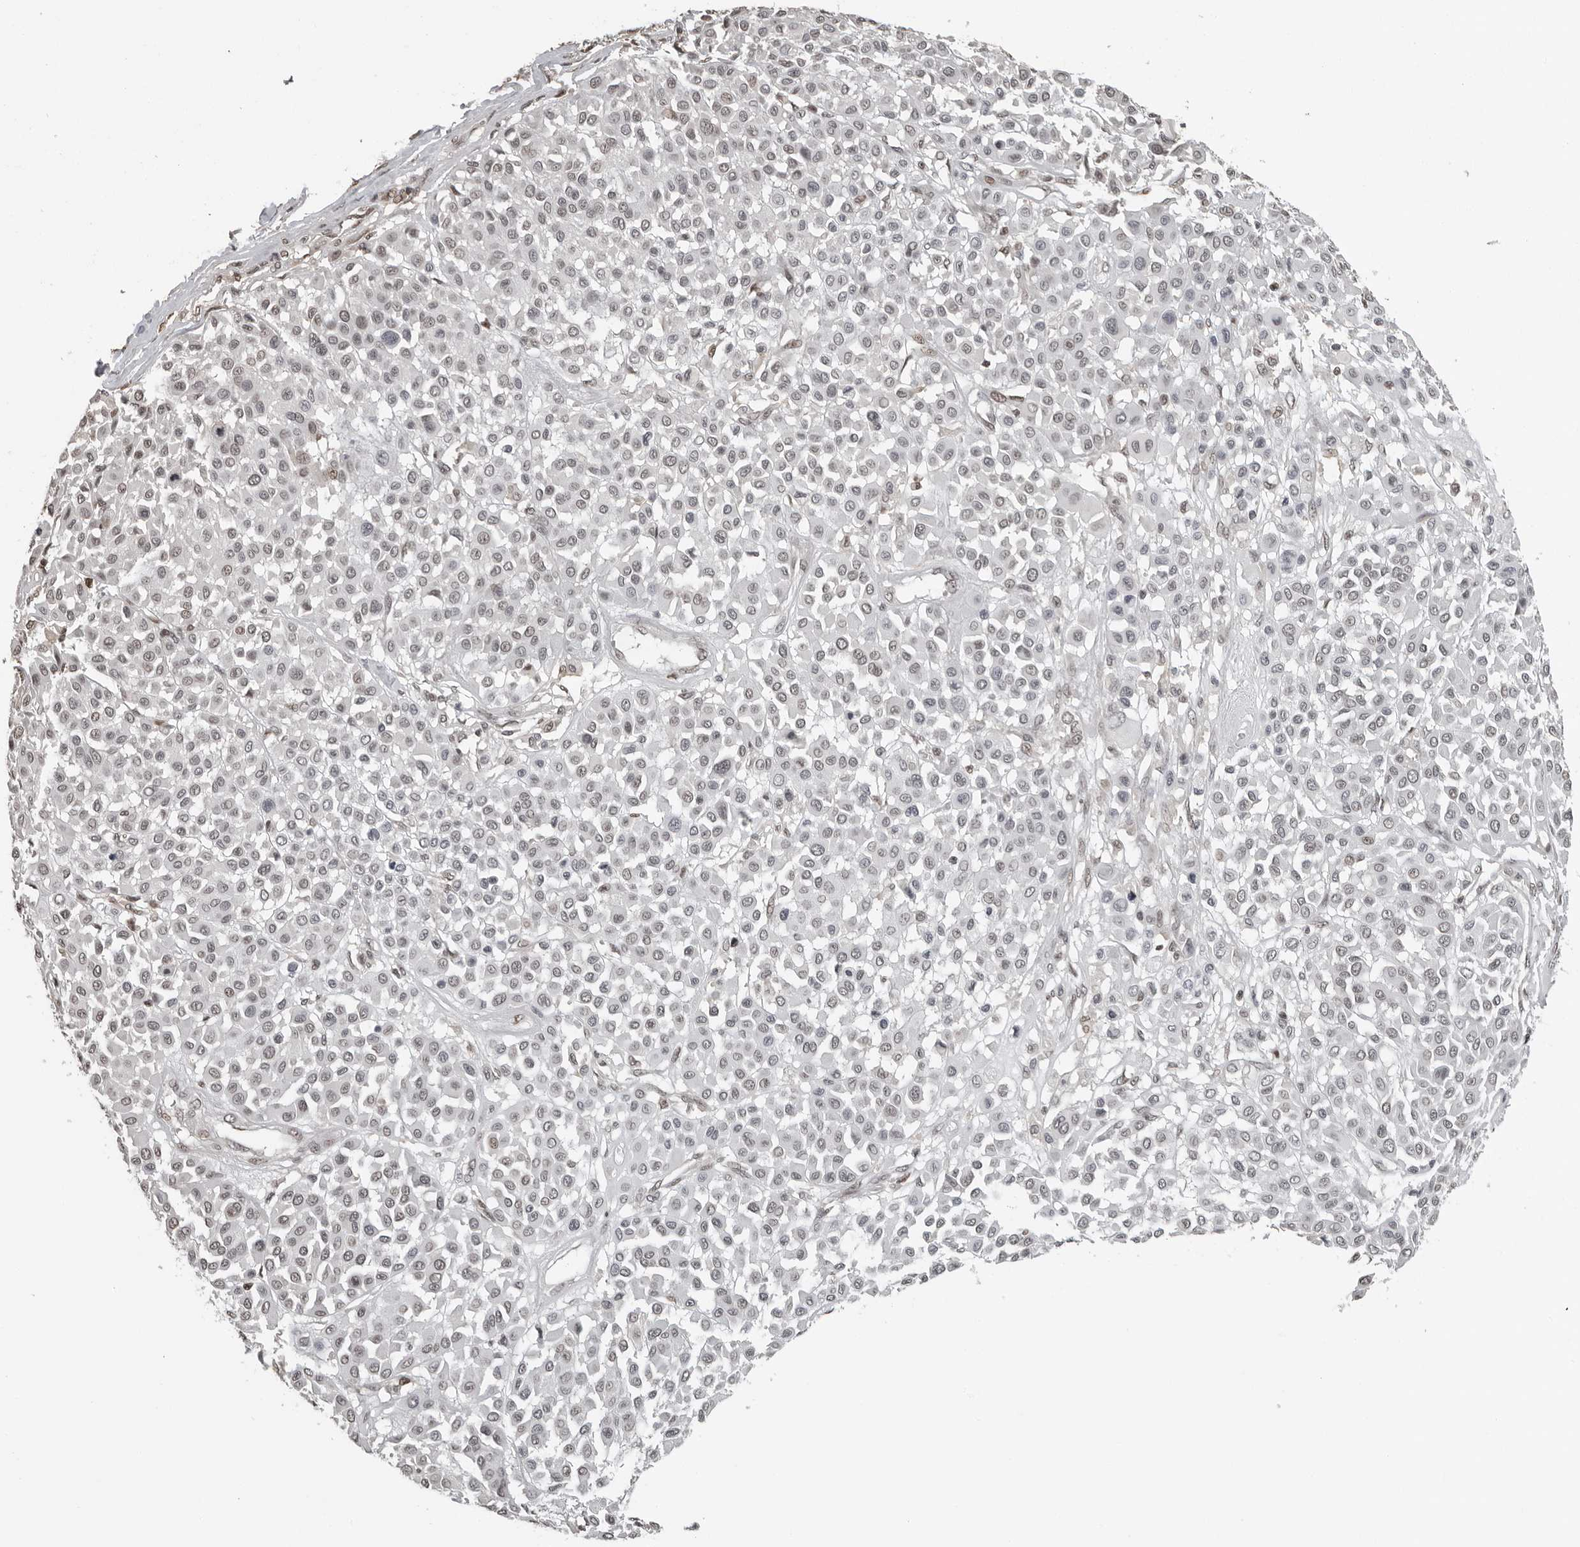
{"staining": {"intensity": "weak", "quantity": "<25%", "location": "nuclear"}, "tissue": "melanoma", "cell_type": "Tumor cells", "image_type": "cancer", "snomed": [{"axis": "morphology", "description": "Malignant melanoma, Metastatic site"}, {"axis": "topography", "description": "Soft tissue"}], "caption": "Immunohistochemical staining of human malignant melanoma (metastatic site) exhibits no significant expression in tumor cells.", "gene": "ORC1", "patient": {"sex": "male", "age": 41}}